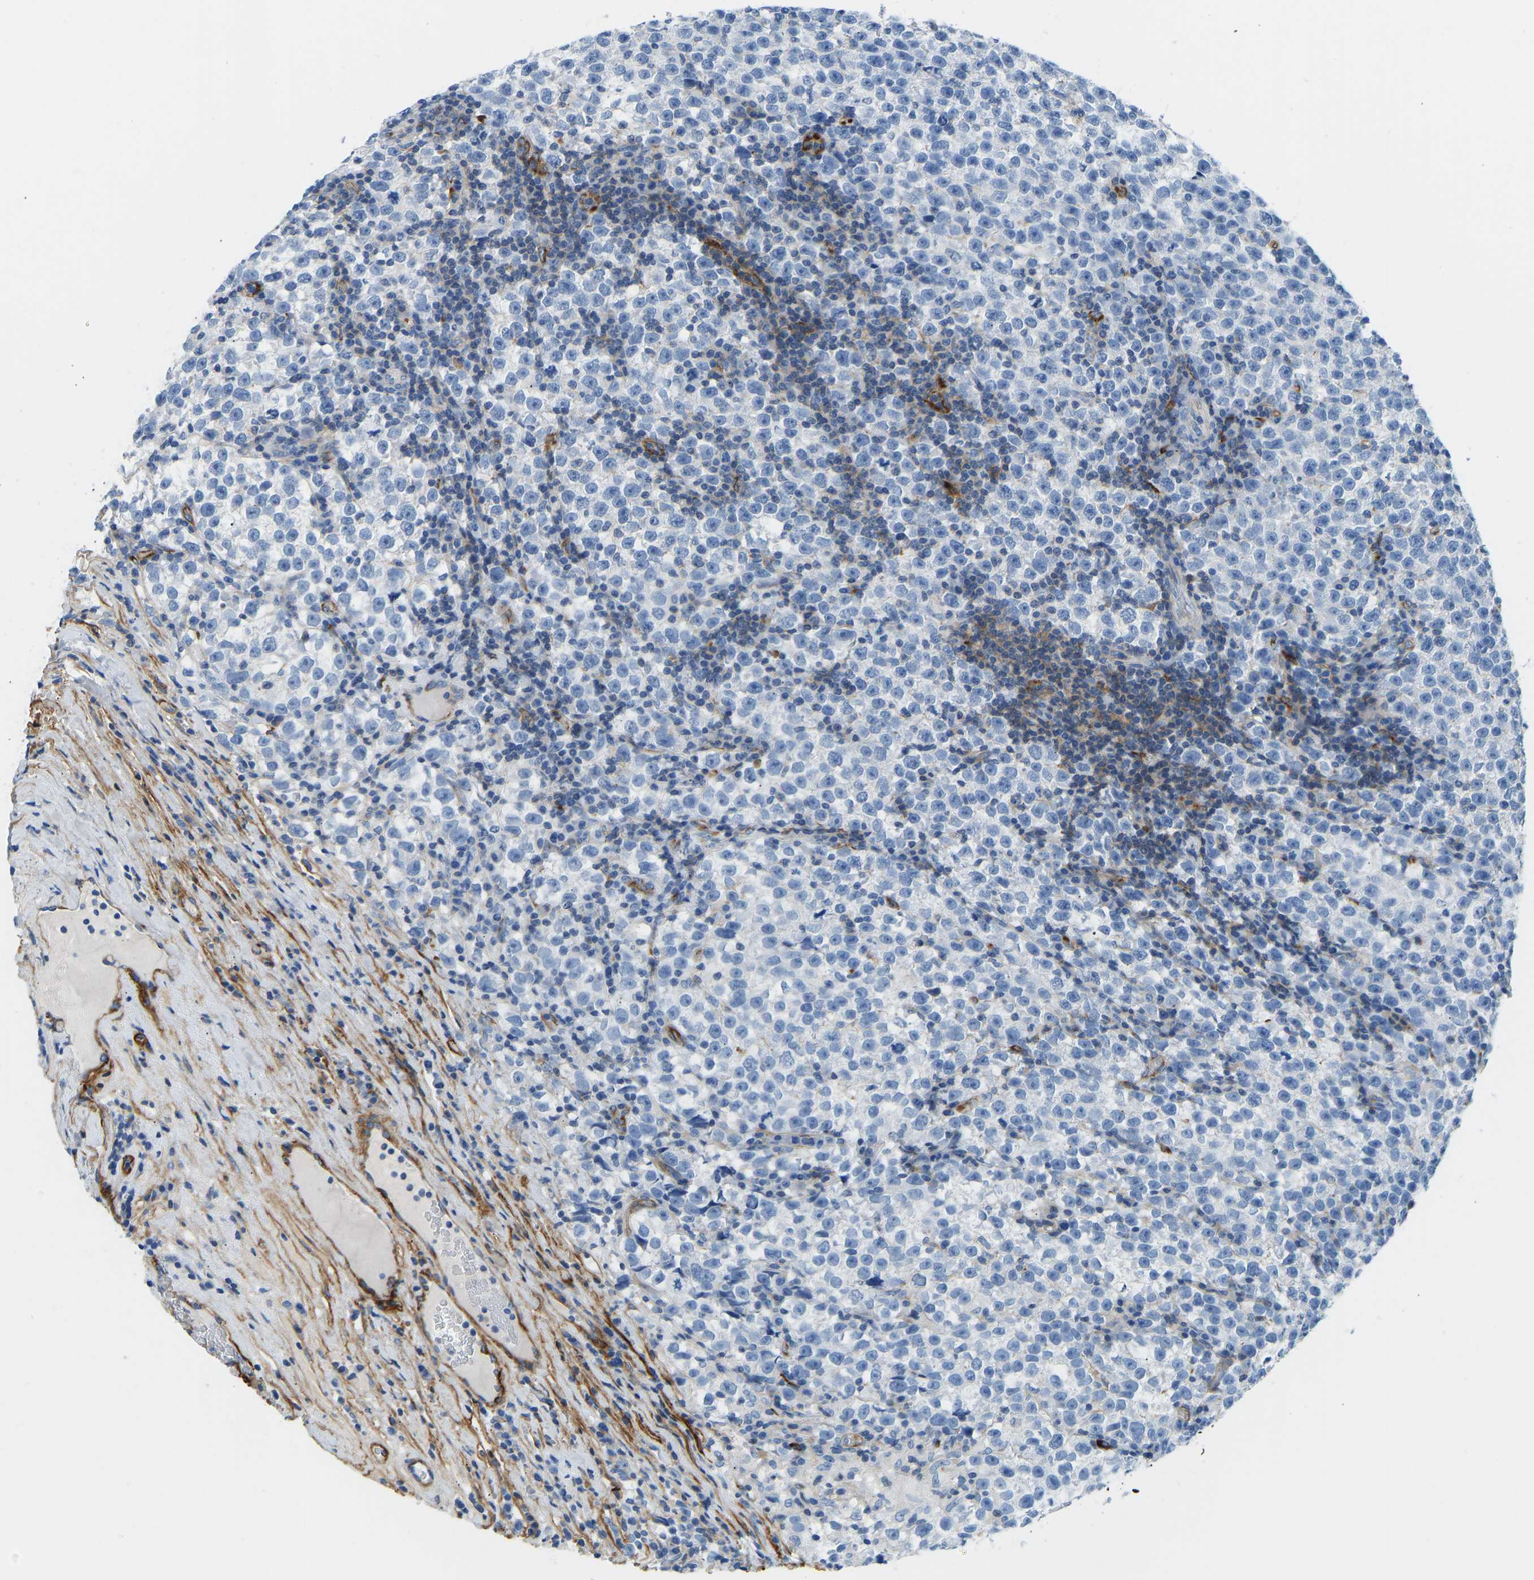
{"staining": {"intensity": "negative", "quantity": "none", "location": "none"}, "tissue": "testis cancer", "cell_type": "Tumor cells", "image_type": "cancer", "snomed": [{"axis": "morphology", "description": "Normal tissue, NOS"}, {"axis": "morphology", "description": "Seminoma, NOS"}, {"axis": "topography", "description": "Testis"}], "caption": "IHC of testis seminoma reveals no positivity in tumor cells.", "gene": "COL15A1", "patient": {"sex": "male", "age": 43}}